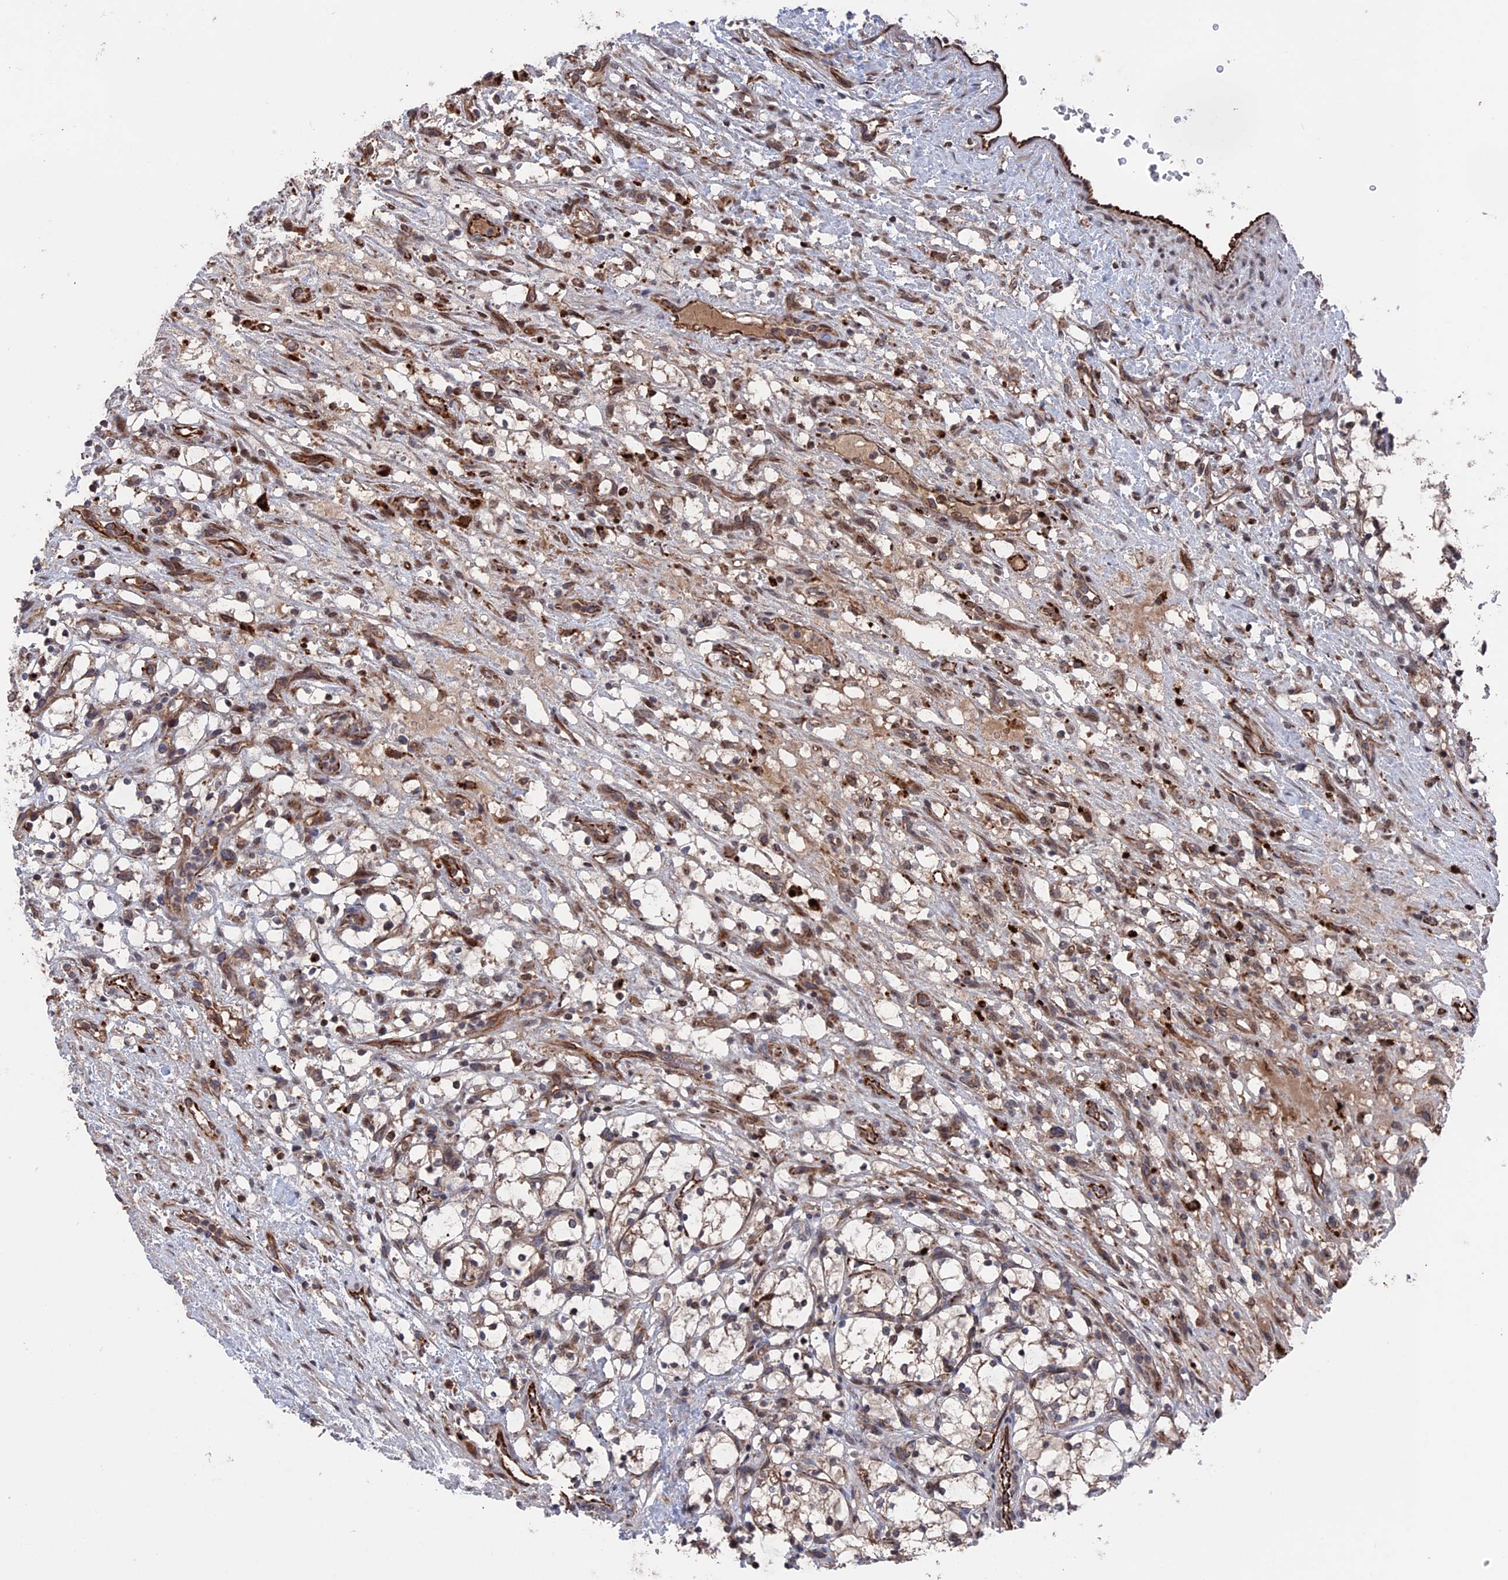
{"staining": {"intensity": "negative", "quantity": "none", "location": "none"}, "tissue": "renal cancer", "cell_type": "Tumor cells", "image_type": "cancer", "snomed": [{"axis": "morphology", "description": "Adenocarcinoma, NOS"}, {"axis": "topography", "description": "Kidney"}], "caption": "High power microscopy photomicrograph of an IHC histopathology image of adenocarcinoma (renal), revealing no significant staining in tumor cells.", "gene": "PLA2G15", "patient": {"sex": "female", "age": 69}}